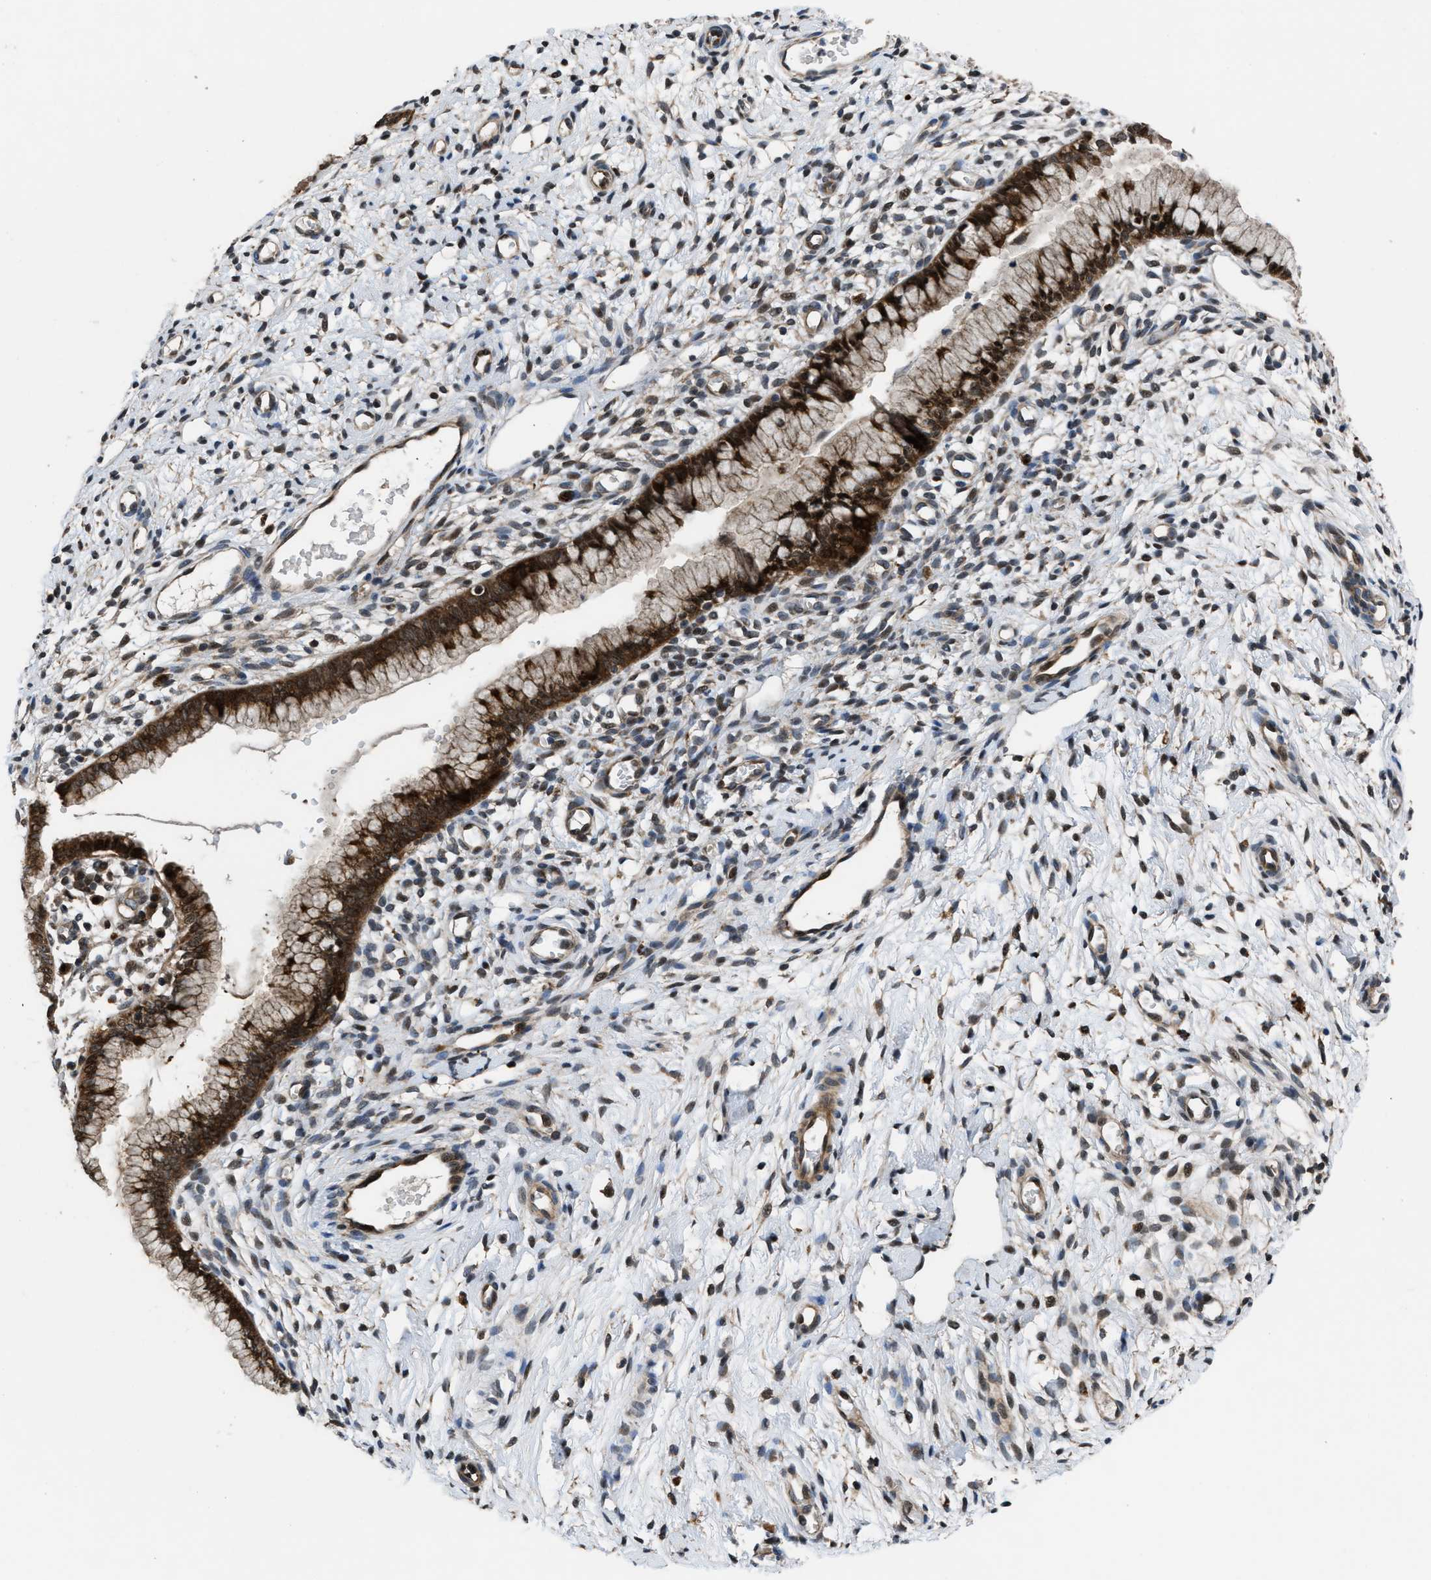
{"staining": {"intensity": "strong", "quantity": ">75%", "location": "cytoplasmic/membranous,nuclear"}, "tissue": "cervix", "cell_type": "Glandular cells", "image_type": "normal", "snomed": [{"axis": "morphology", "description": "Normal tissue, NOS"}, {"axis": "topography", "description": "Cervix"}], "caption": "The immunohistochemical stain shows strong cytoplasmic/membranous,nuclear positivity in glandular cells of unremarkable cervix.", "gene": "CTBS", "patient": {"sex": "female", "age": 65}}